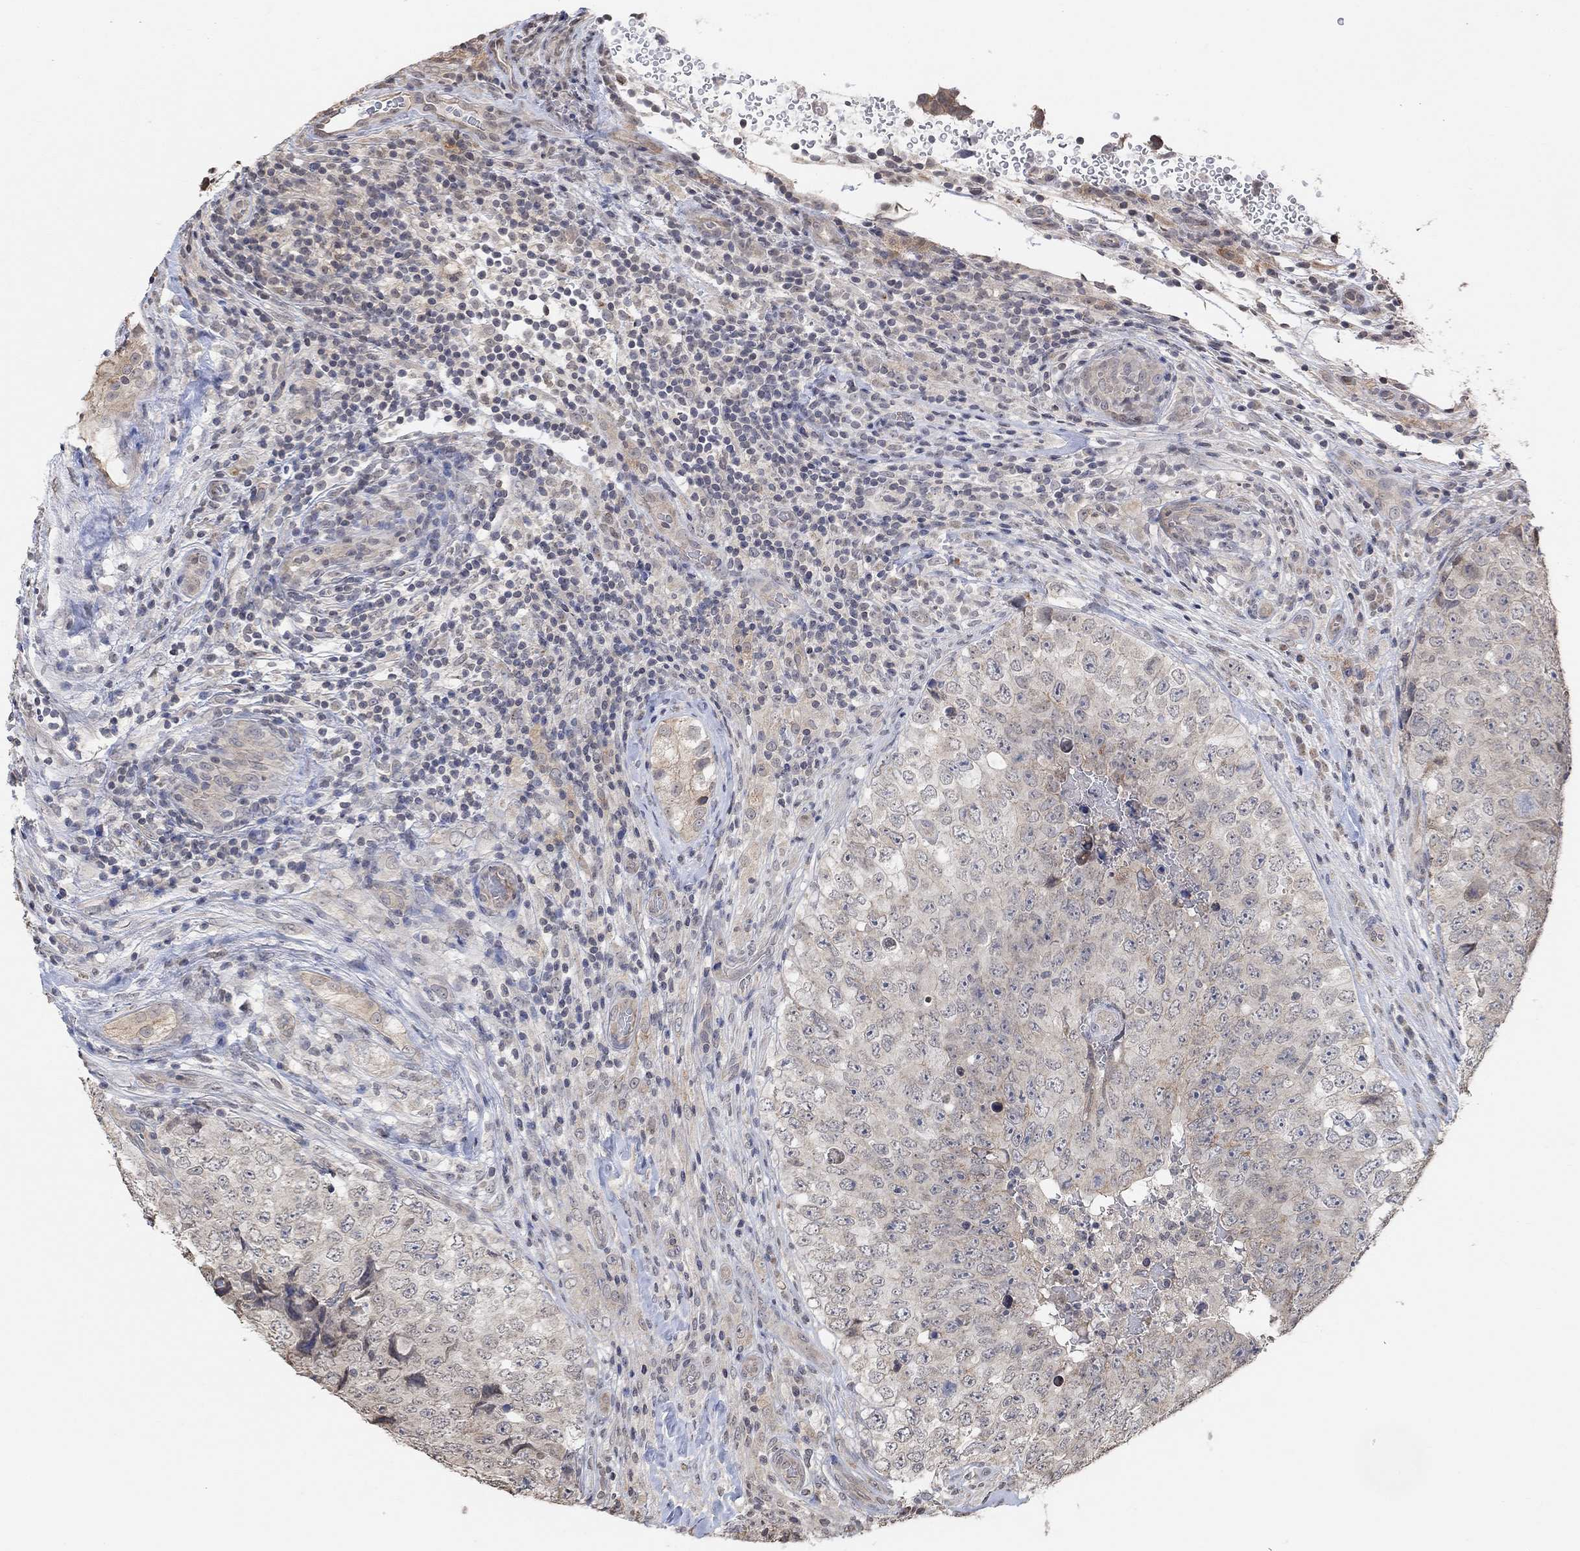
{"staining": {"intensity": "negative", "quantity": "none", "location": "none"}, "tissue": "testis cancer", "cell_type": "Tumor cells", "image_type": "cancer", "snomed": [{"axis": "morphology", "description": "Seminoma, NOS"}, {"axis": "topography", "description": "Testis"}], "caption": "IHC photomicrograph of human testis cancer (seminoma) stained for a protein (brown), which shows no expression in tumor cells.", "gene": "UNC5B", "patient": {"sex": "male", "age": 34}}